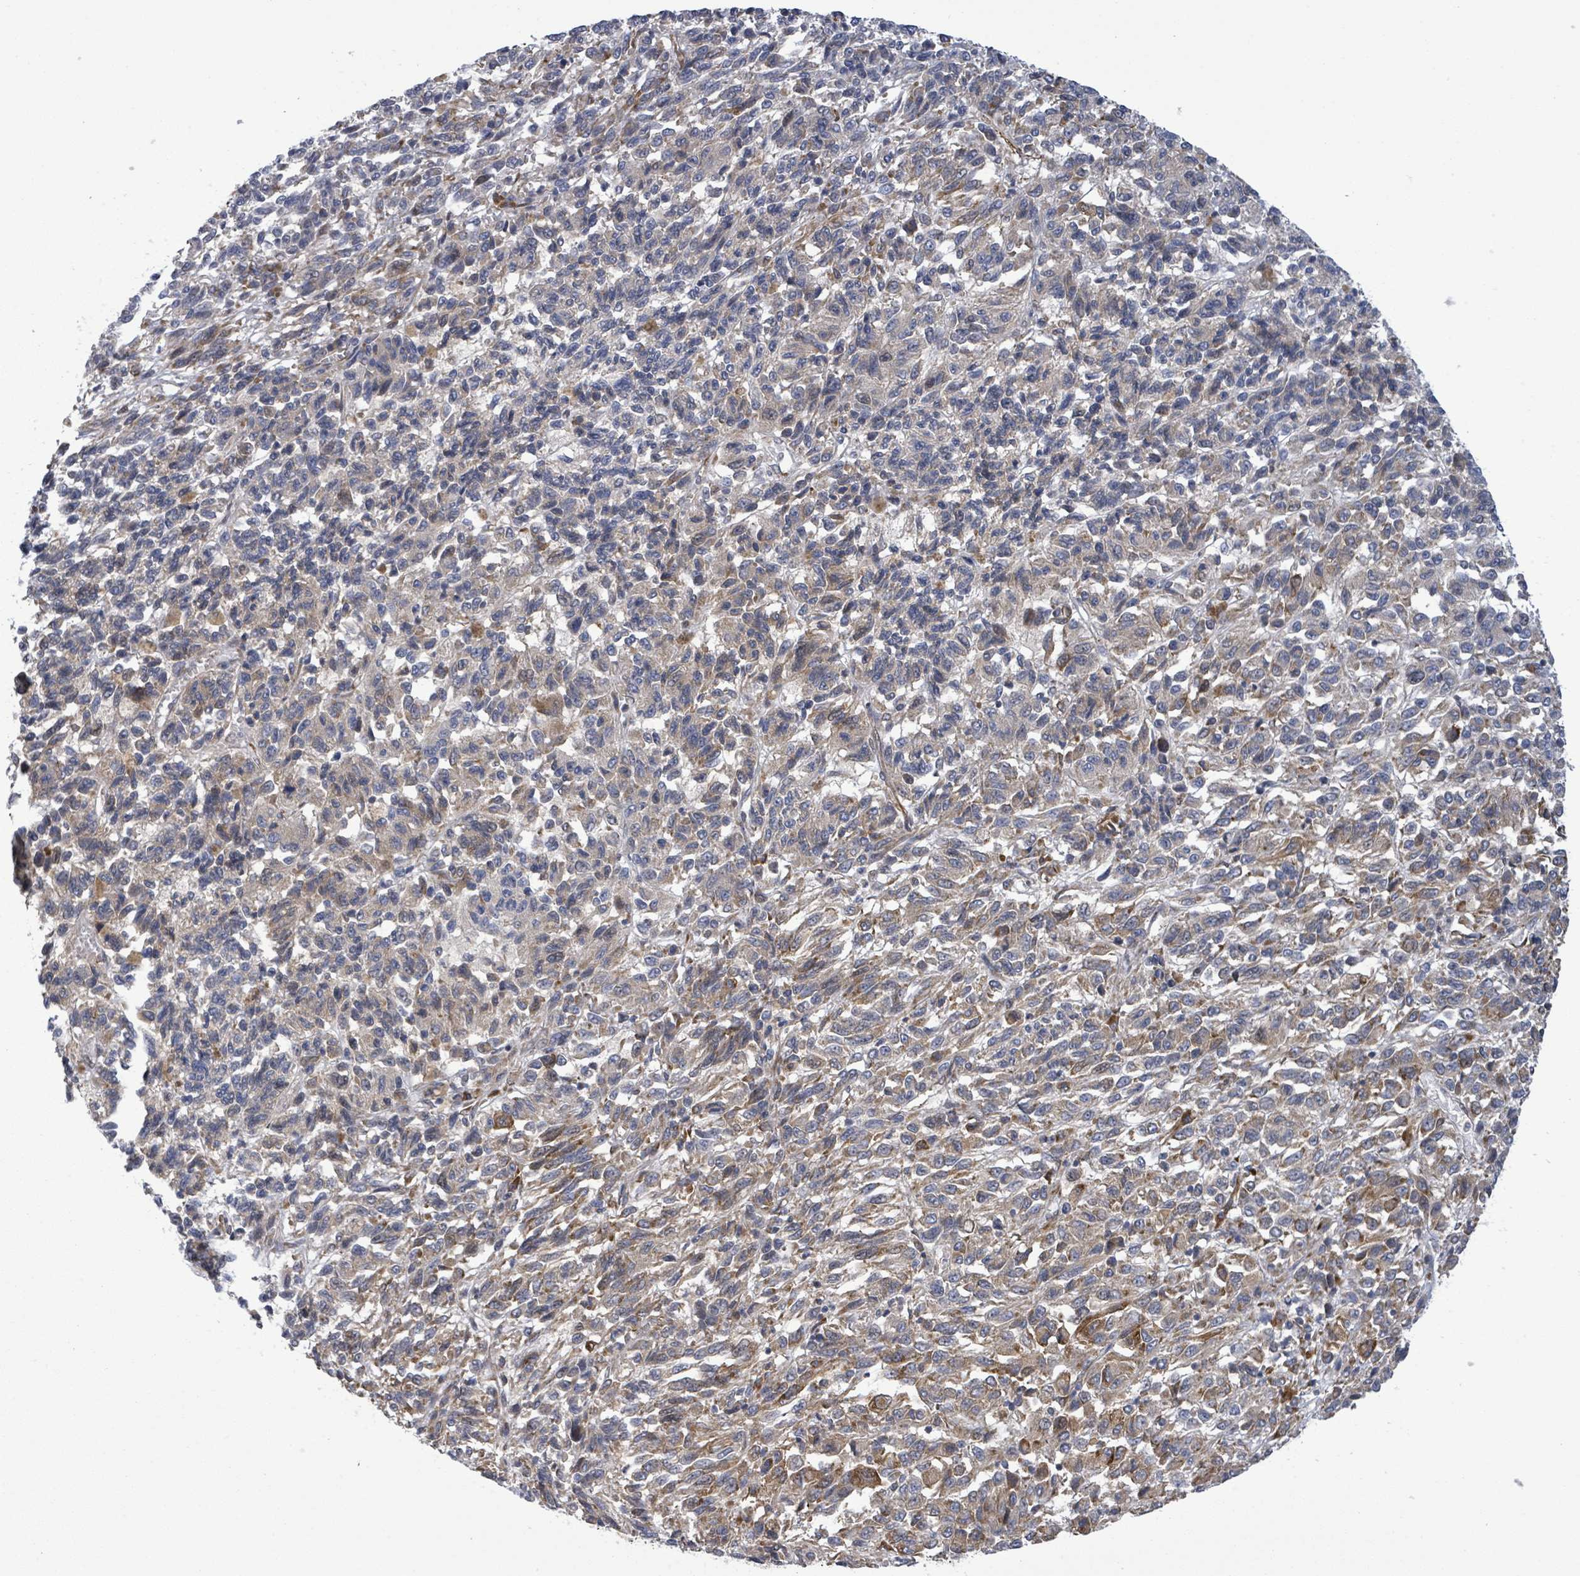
{"staining": {"intensity": "weak", "quantity": "<25%", "location": "cytoplasmic/membranous"}, "tissue": "melanoma", "cell_type": "Tumor cells", "image_type": "cancer", "snomed": [{"axis": "morphology", "description": "Malignant melanoma, Metastatic site"}, {"axis": "topography", "description": "Lung"}], "caption": "A micrograph of malignant melanoma (metastatic site) stained for a protein shows no brown staining in tumor cells.", "gene": "NOMO1", "patient": {"sex": "male", "age": 64}}